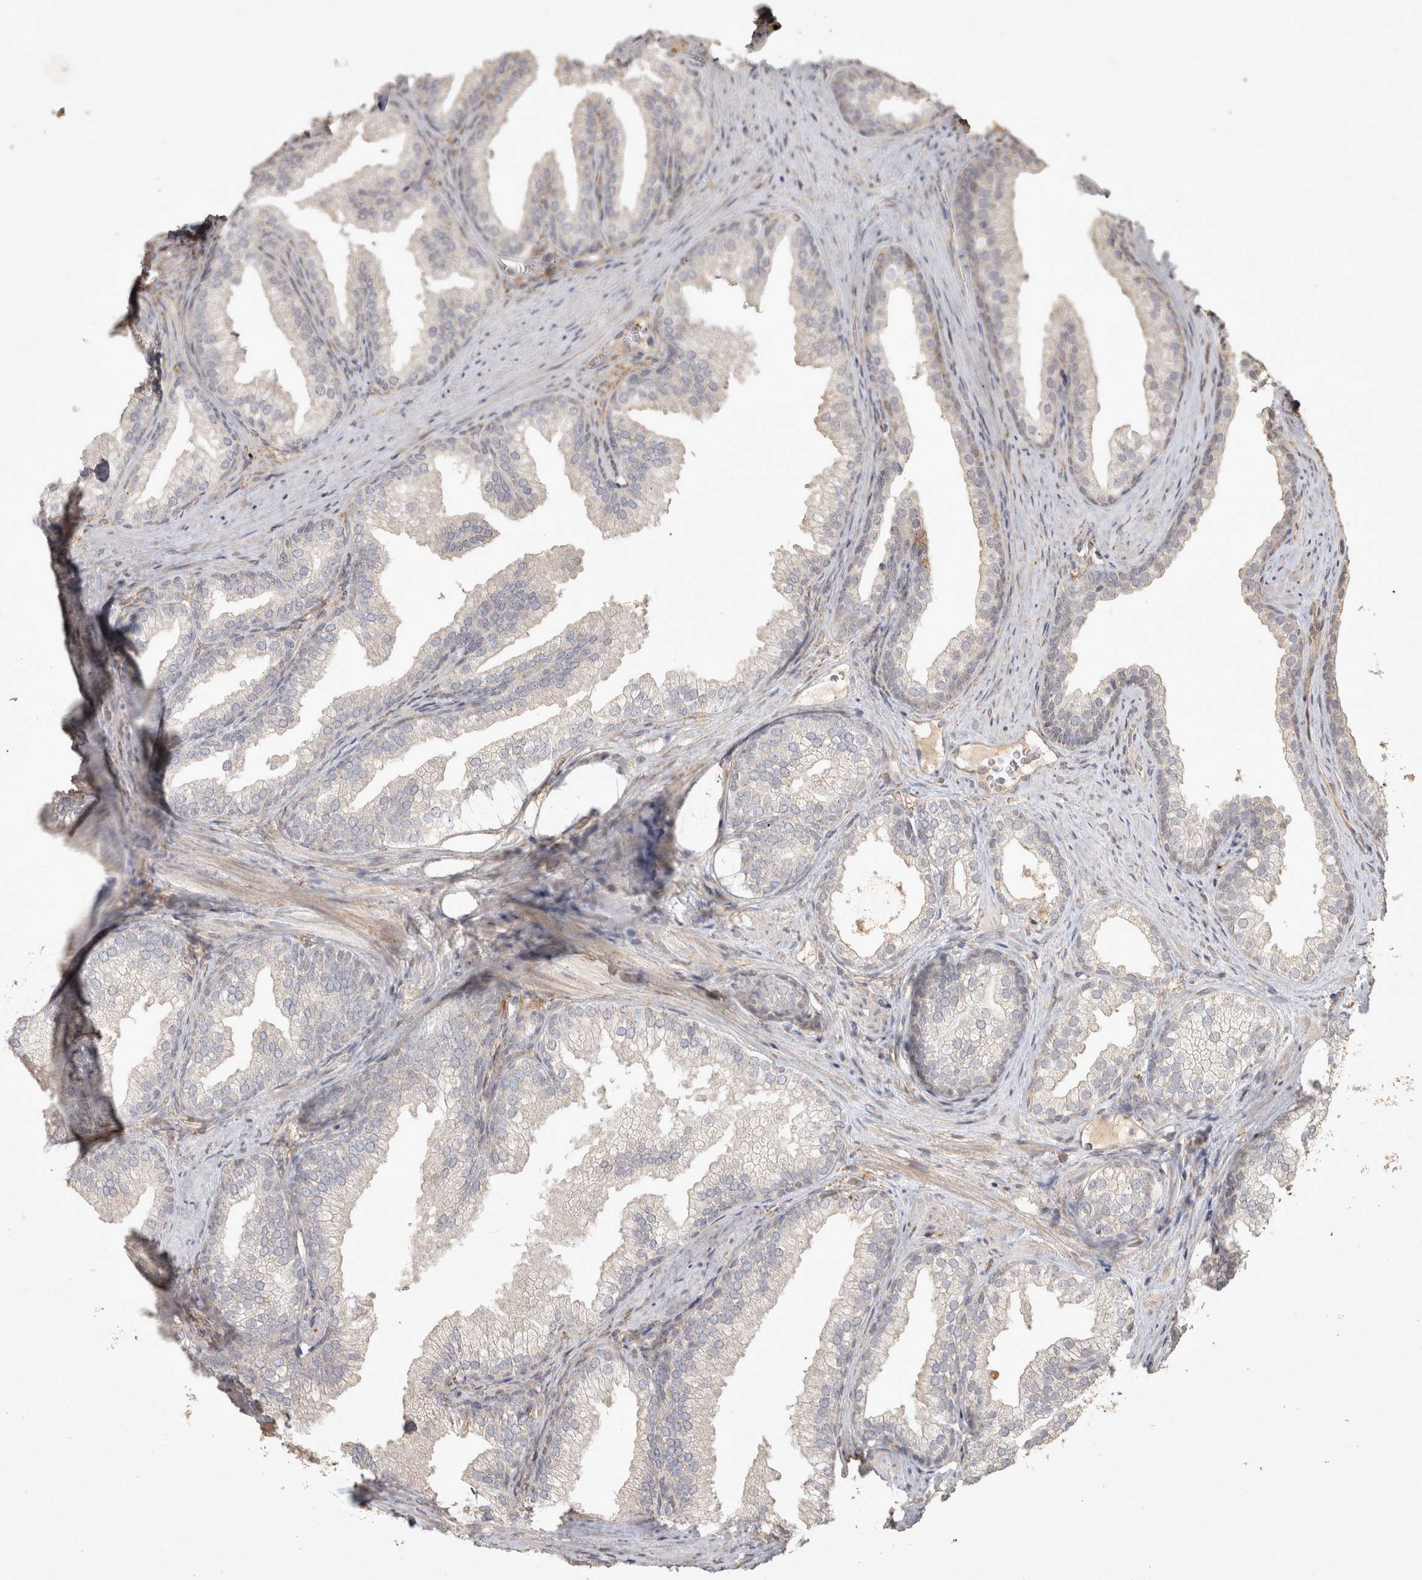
{"staining": {"intensity": "negative", "quantity": "none", "location": "none"}, "tissue": "prostate", "cell_type": "Glandular cells", "image_type": "normal", "snomed": [{"axis": "morphology", "description": "Normal tissue, NOS"}, {"axis": "topography", "description": "Prostate"}], "caption": "A micrograph of prostate stained for a protein reveals no brown staining in glandular cells.", "gene": "OSTN", "patient": {"sex": "male", "age": 76}}